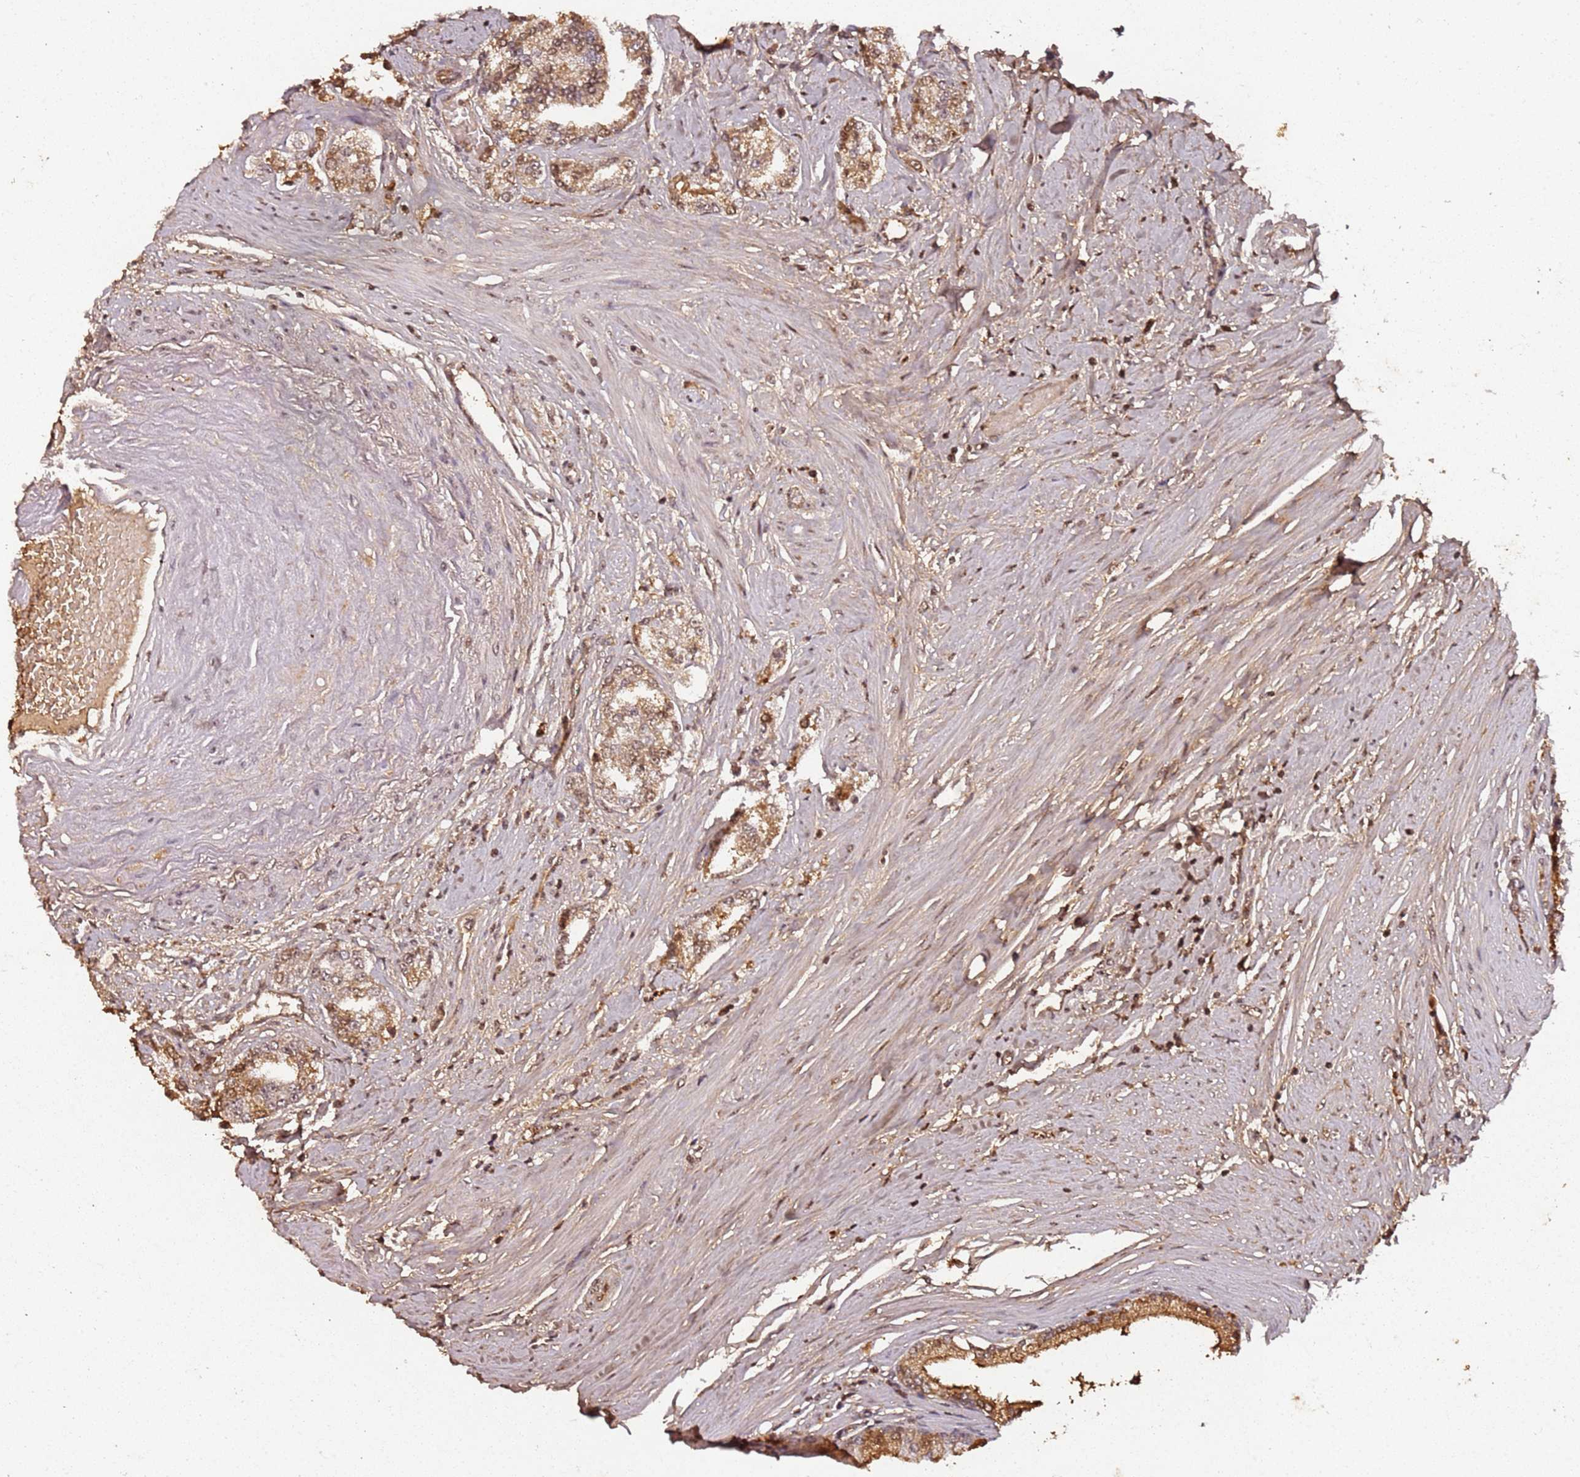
{"staining": {"intensity": "moderate", "quantity": "25%-75%", "location": "cytoplasmic/membranous,nuclear"}, "tissue": "prostate cancer", "cell_type": "Tumor cells", "image_type": "cancer", "snomed": [{"axis": "morphology", "description": "Adenocarcinoma, High grade"}, {"axis": "topography", "description": "Prostate"}], "caption": "Prostate cancer (adenocarcinoma (high-grade)) was stained to show a protein in brown. There is medium levels of moderate cytoplasmic/membranous and nuclear staining in about 25%-75% of tumor cells. (Brightfield microscopy of DAB IHC at high magnification).", "gene": "COL1A2", "patient": {"sex": "male", "age": 64}}